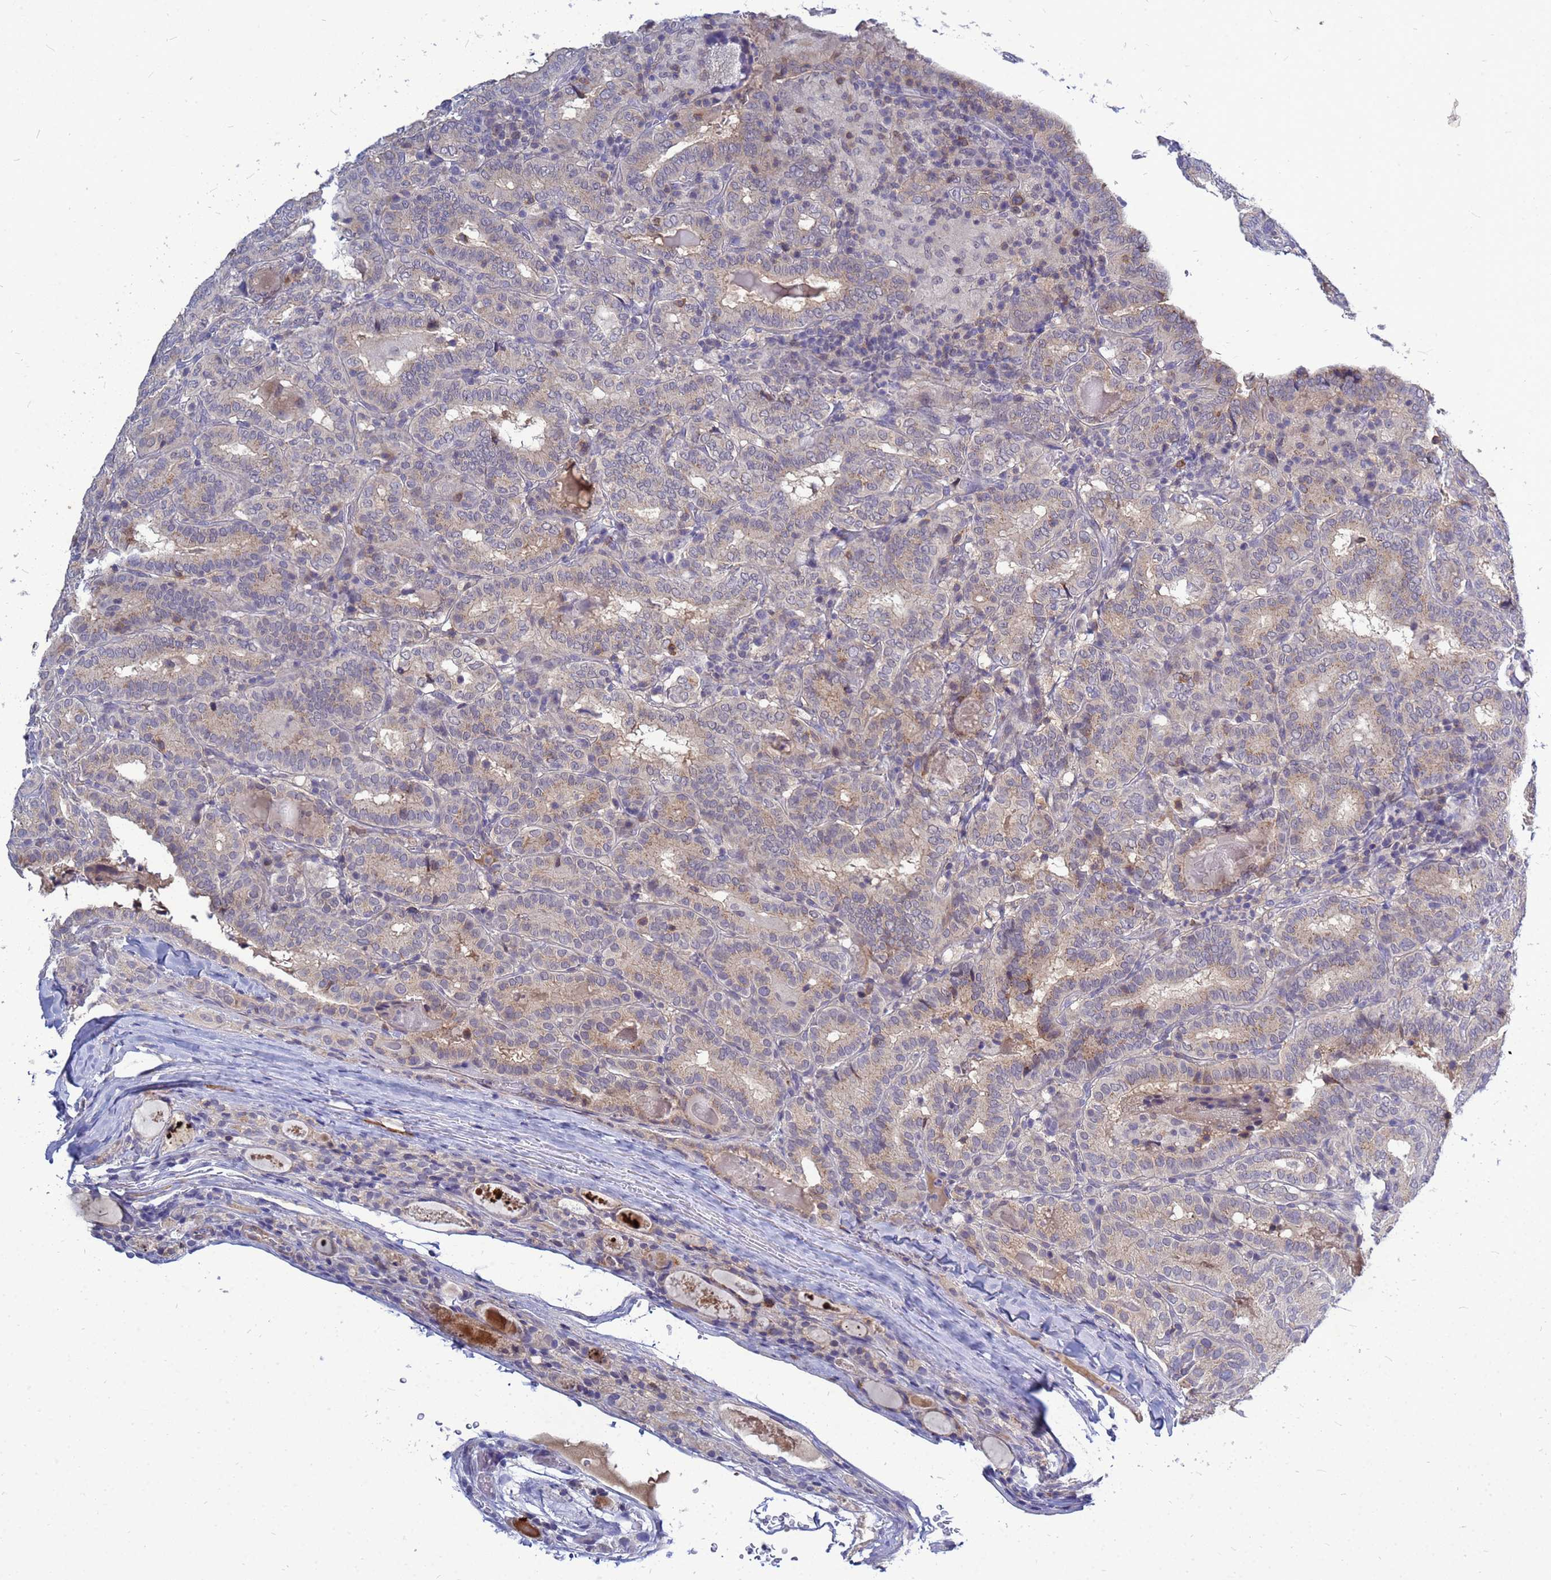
{"staining": {"intensity": "weak", "quantity": "<25%", "location": "cytoplasmic/membranous"}, "tissue": "thyroid cancer", "cell_type": "Tumor cells", "image_type": "cancer", "snomed": [{"axis": "morphology", "description": "Papillary adenocarcinoma, NOS"}, {"axis": "topography", "description": "Thyroid gland"}], "caption": "Human papillary adenocarcinoma (thyroid) stained for a protein using IHC demonstrates no positivity in tumor cells.", "gene": "SRGAP3", "patient": {"sex": "female", "age": 72}}